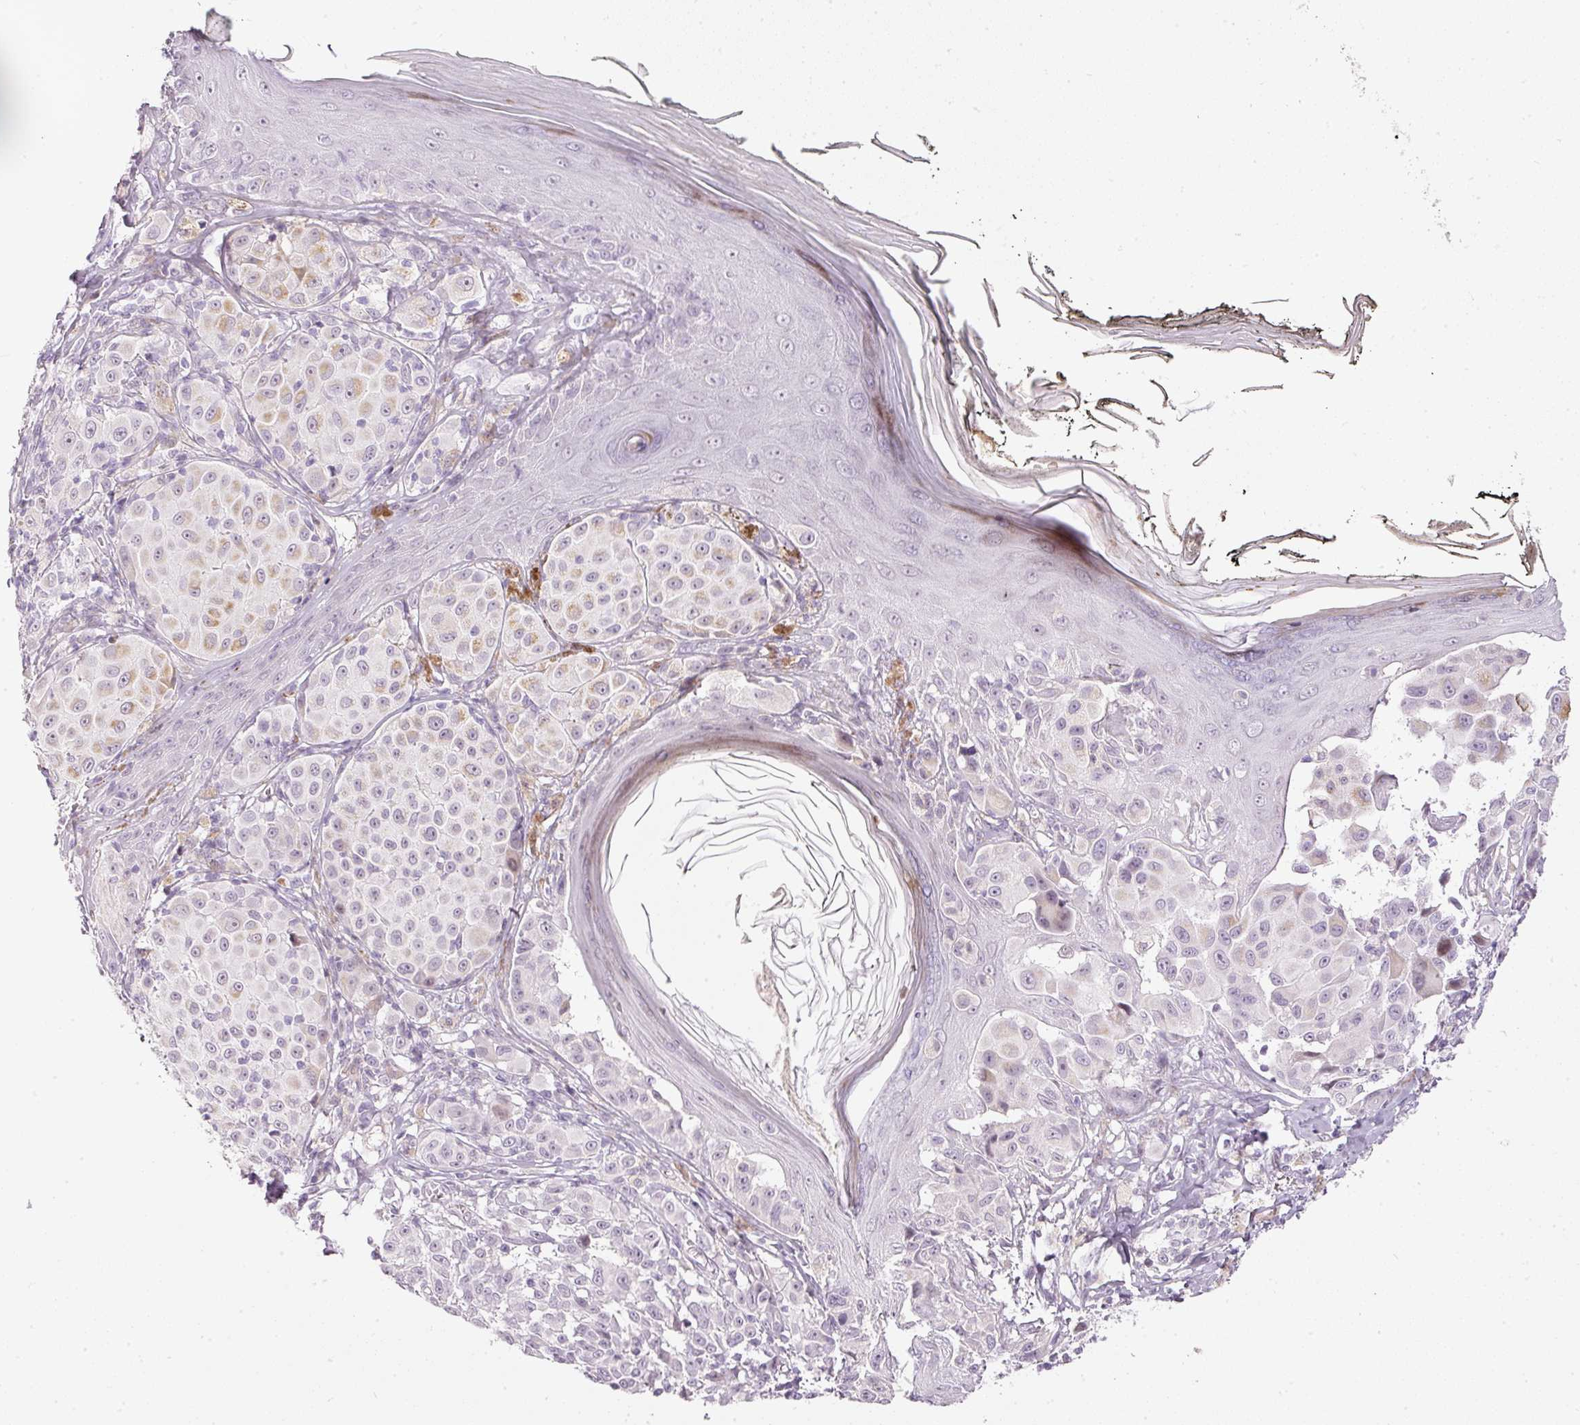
{"staining": {"intensity": "weak", "quantity": "25%-75%", "location": "cytoplasmic/membranous"}, "tissue": "melanoma", "cell_type": "Tumor cells", "image_type": "cancer", "snomed": [{"axis": "morphology", "description": "Malignant melanoma, NOS"}, {"axis": "topography", "description": "Skin"}], "caption": "Protein staining shows weak cytoplasmic/membranous expression in approximately 25%-75% of tumor cells in melanoma.", "gene": "NRDE2", "patient": {"sex": "female", "age": 43}}